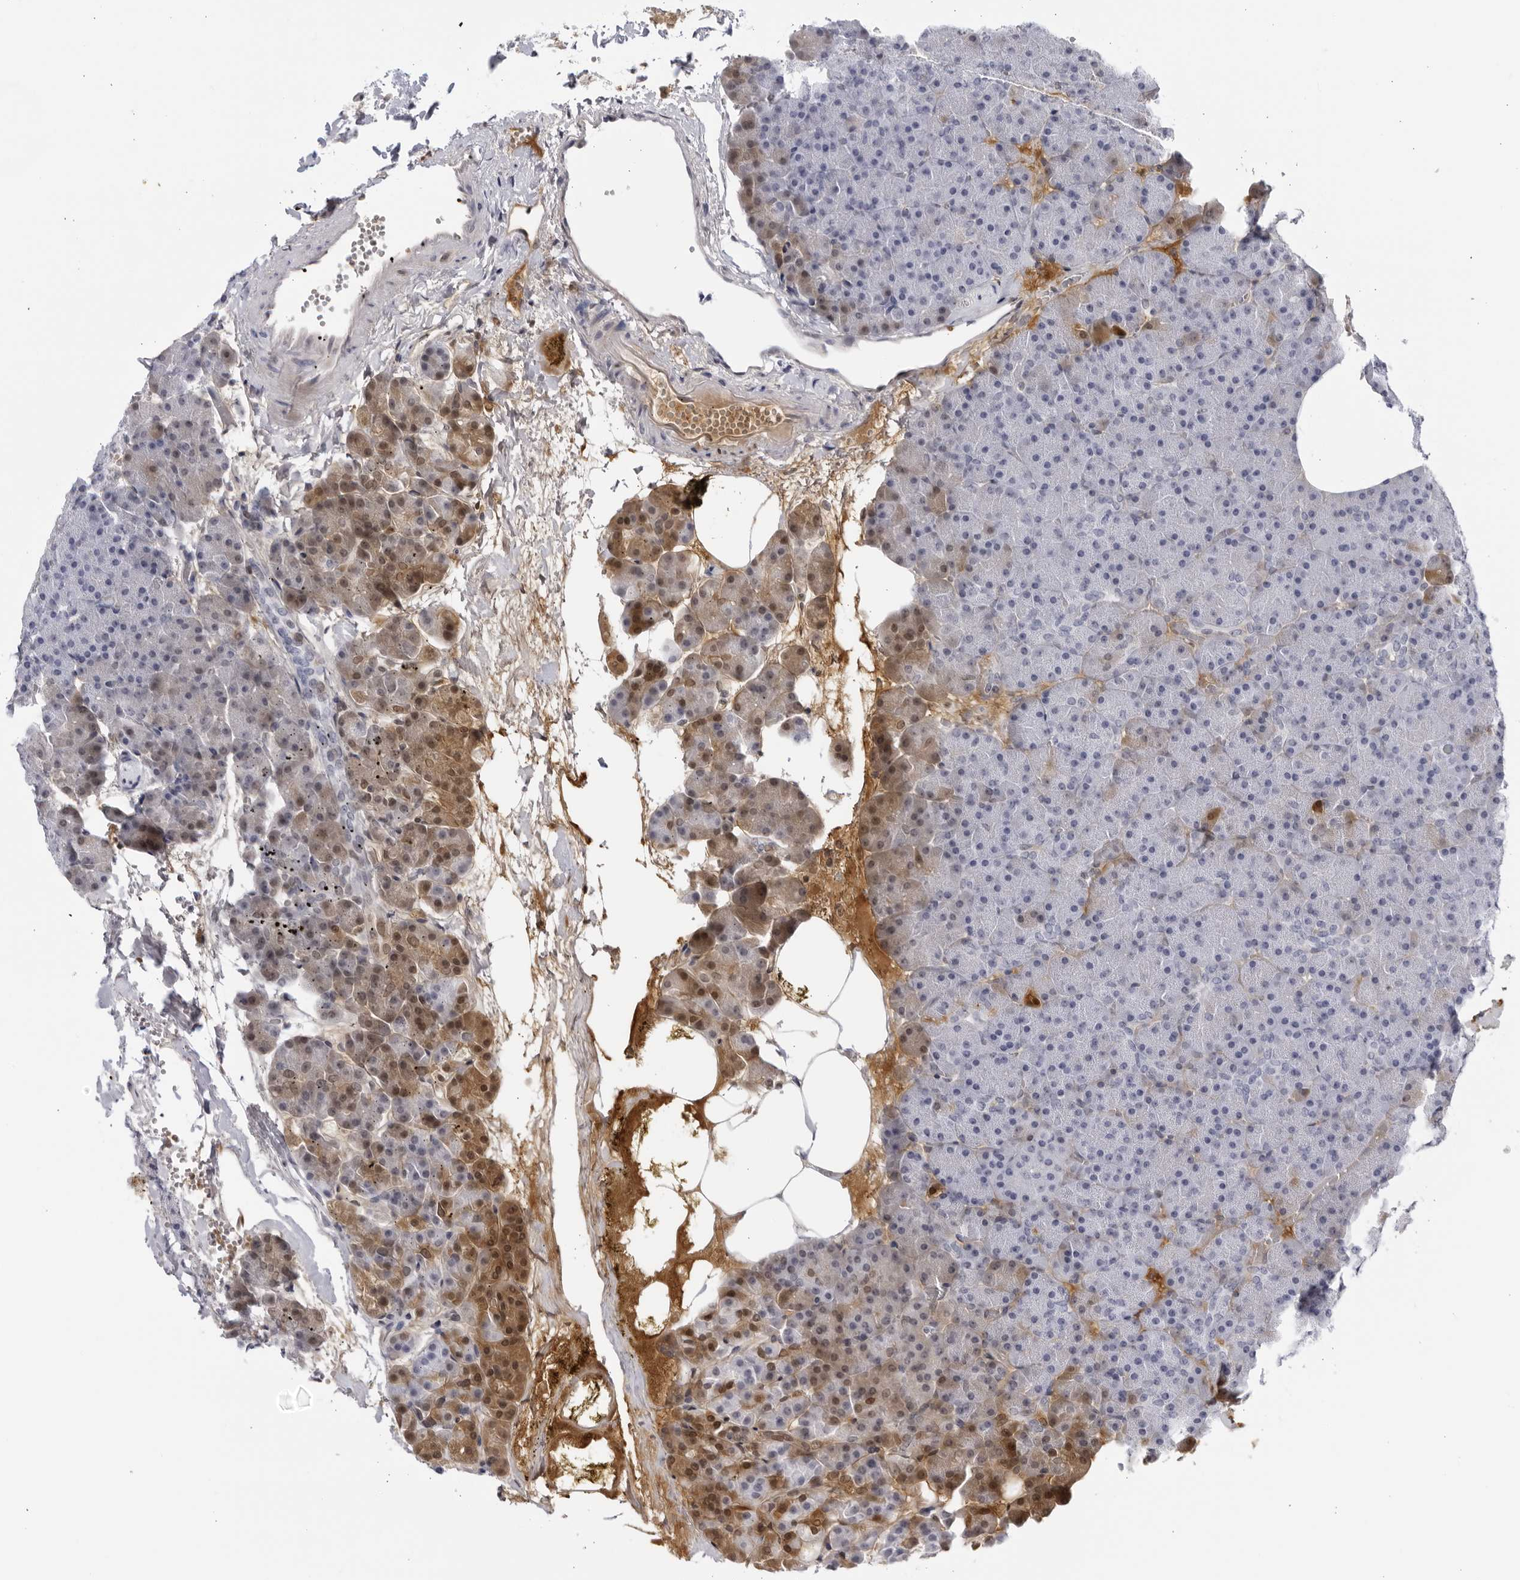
{"staining": {"intensity": "moderate", "quantity": "<25%", "location": "cytoplasmic/membranous,nuclear"}, "tissue": "pancreas", "cell_type": "Exocrine glandular cells", "image_type": "normal", "snomed": [{"axis": "morphology", "description": "Normal tissue, NOS"}, {"axis": "morphology", "description": "Carcinoid, malignant, NOS"}, {"axis": "topography", "description": "Pancreas"}], "caption": "High-magnification brightfield microscopy of benign pancreas stained with DAB (3,3'-diaminobenzidine) (brown) and counterstained with hematoxylin (blue). exocrine glandular cells exhibit moderate cytoplasmic/membranous,nuclear positivity is appreciated in about<25% of cells.", "gene": "CNBD1", "patient": {"sex": "female", "age": 35}}